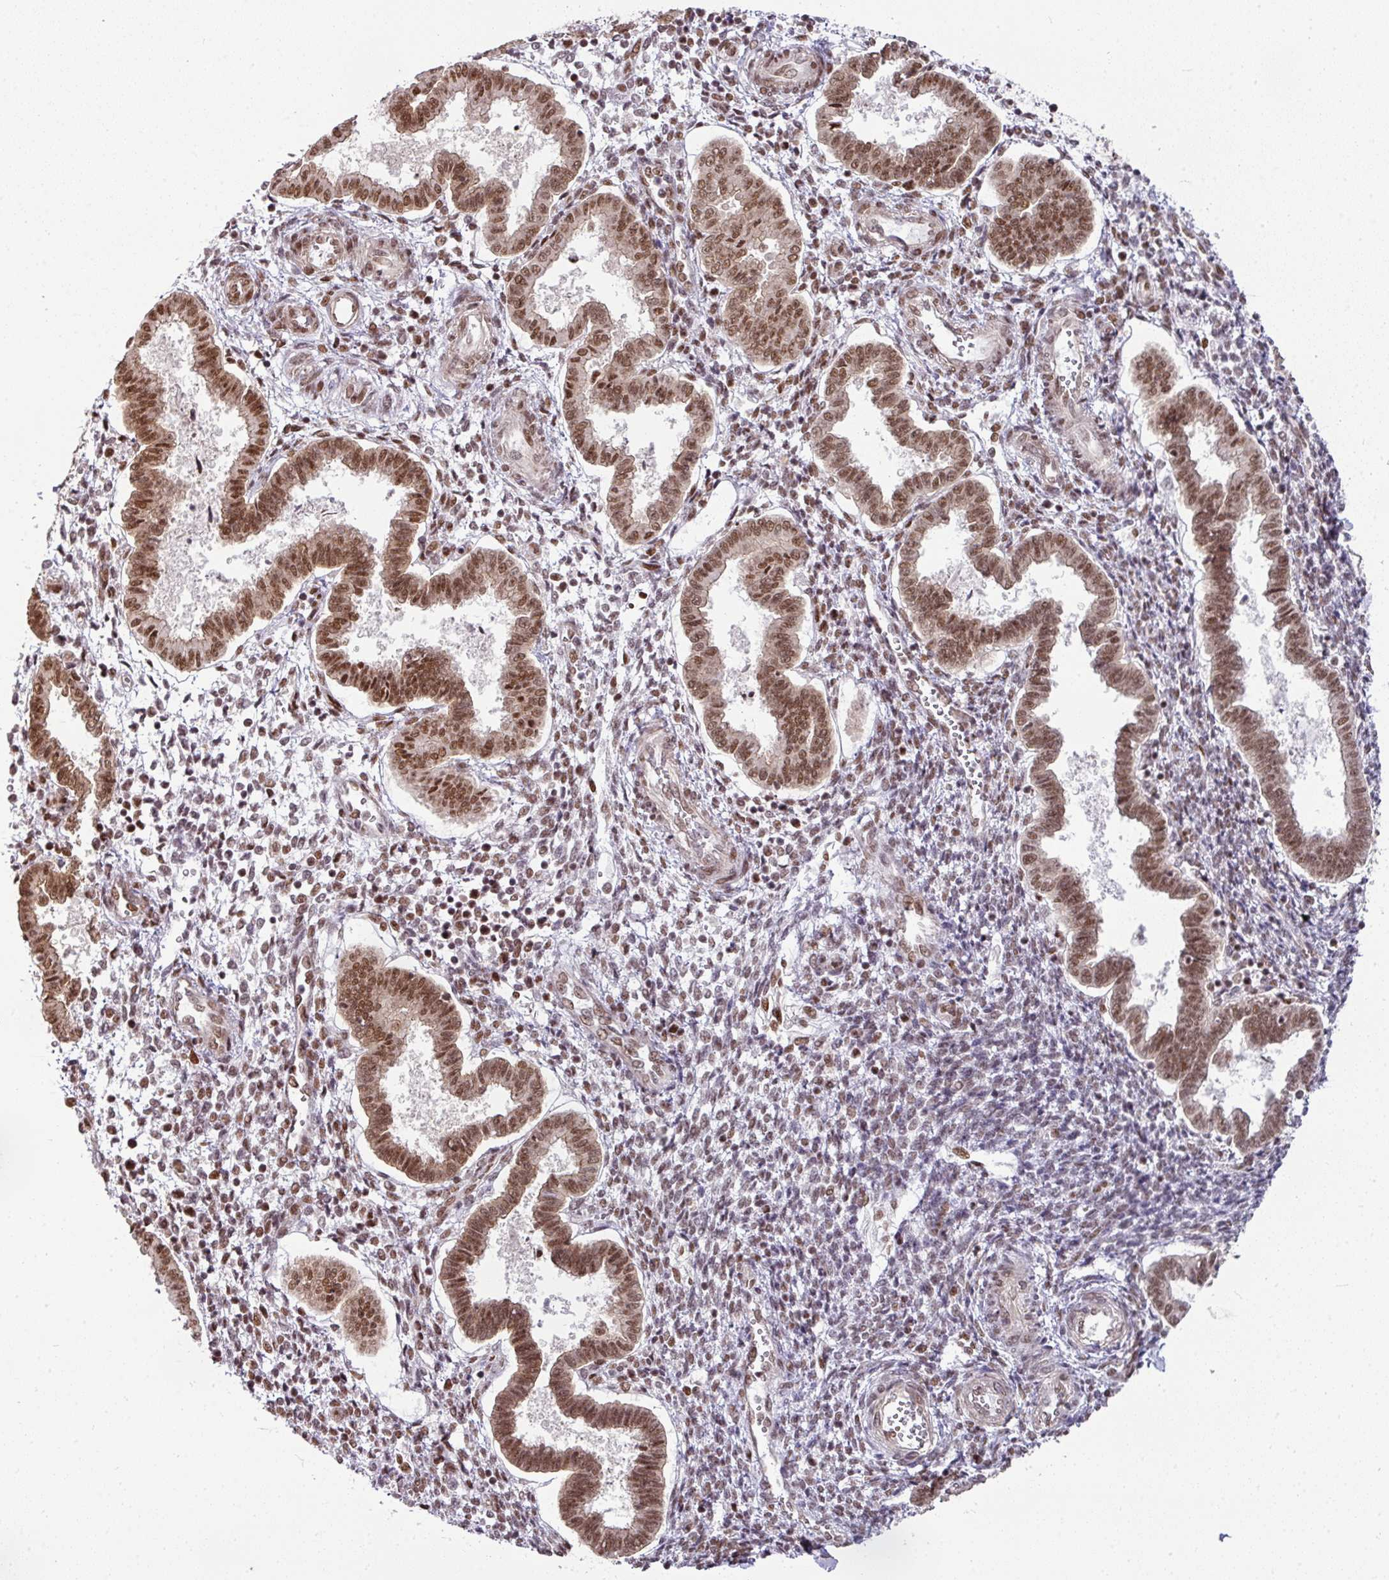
{"staining": {"intensity": "moderate", "quantity": ">75%", "location": "nuclear"}, "tissue": "endometrium", "cell_type": "Cells in endometrial stroma", "image_type": "normal", "snomed": [{"axis": "morphology", "description": "Normal tissue, NOS"}, {"axis": "topography", "description": "Endometrium"}], "caption": "Protein analysis of unremarkable endometrium demonstrates moderate nuclear staining in about >75% of cells in endometrial stroma. The staining was performed using DAB to visualize the protein expression in brown, while the nuclei were stained in blue with hematoxylin (Magnification: 20x).", "gene": "NCOA5", "patient": {"sex": "female", "age": 24}}